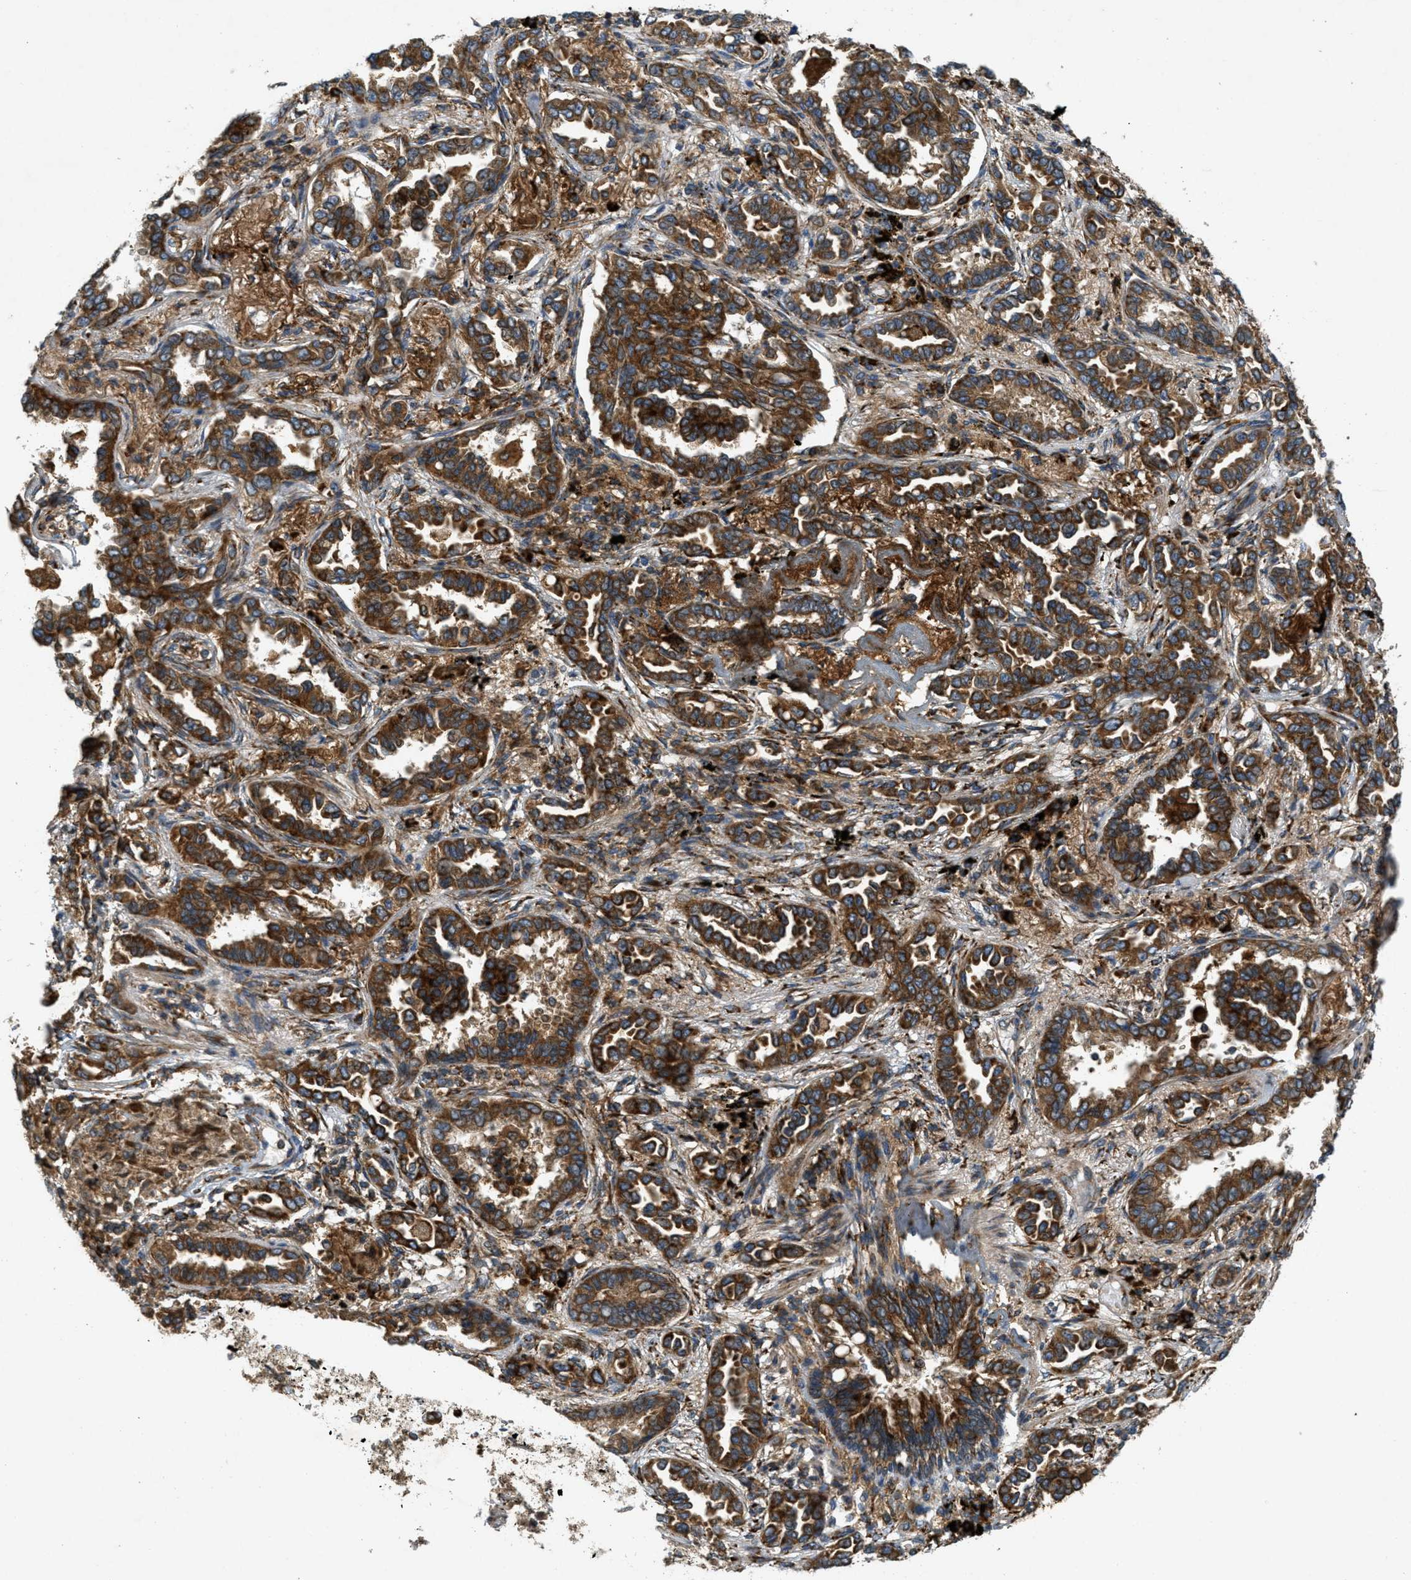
{"staining": {"intensity": "moderate", "quantity": ">75%", "location": "cytoplasmic/membranous"}, "tissue": "lung cancer", "cell_type": "Tumor cells", "image_type": "cancer", "snomed": [{"axis": "morphology", "description": "Normal tissue, NOS"}, {"axis": "morphology", "description": "Adenocarcinoma, NOS"}, {"axis": "topography", "description": "Lung"}], "caption": "IHC of lung cancer (adenocarcinoma) exhibits medium levels of moderate cytoplasmic/membranous expression in approximately >75% of tumor cells.", "gene": "PCDH18", "patient": {"sex": "male", "age": 59}}